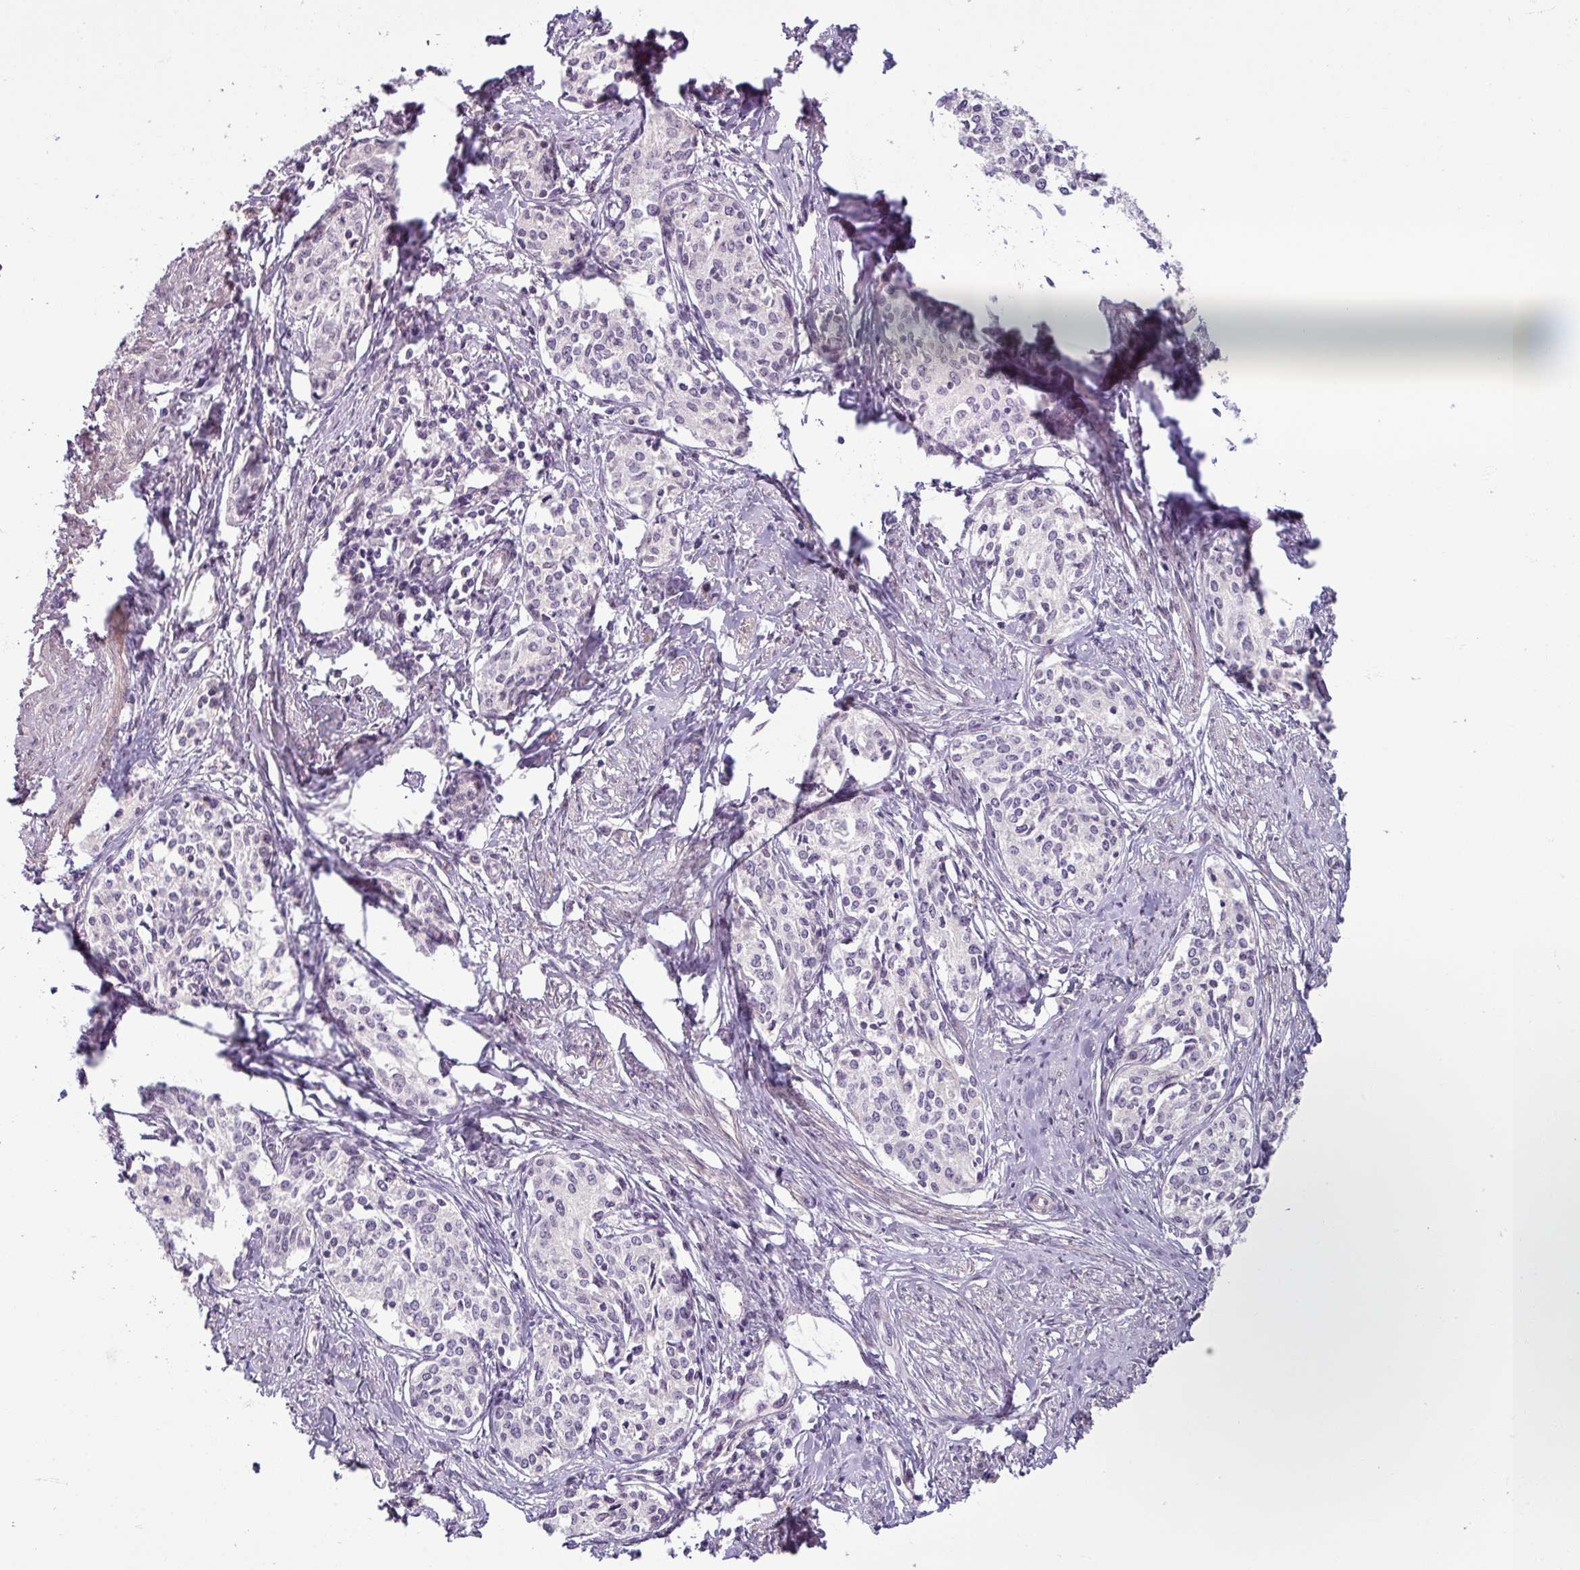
{"staining": {"intensity": "negative", "quantity": "none", "location": "none"}, "tissue": "cervical cancer", "cell_type": "Tumor cells", "image_type": "cancer", "snomed": [{"axis": "morphology", "description": "Squamous cell carcinoma, NOS"}, {"axis": "morphology", "description": "Adenocarcinoma, NOS"}, {"axis": "topography", "description": "Cervix"}], "caption": "The immunohistochemistry (IHC) histopathology image has no significant expression in tumor cells of cervical cancer tissue. The staining is performed using DAB brown chromogen with nuclei counter-stained in using hematoxylin.", "gene": "UVSSA", "patient": {"sex": "female", "age": 52}}